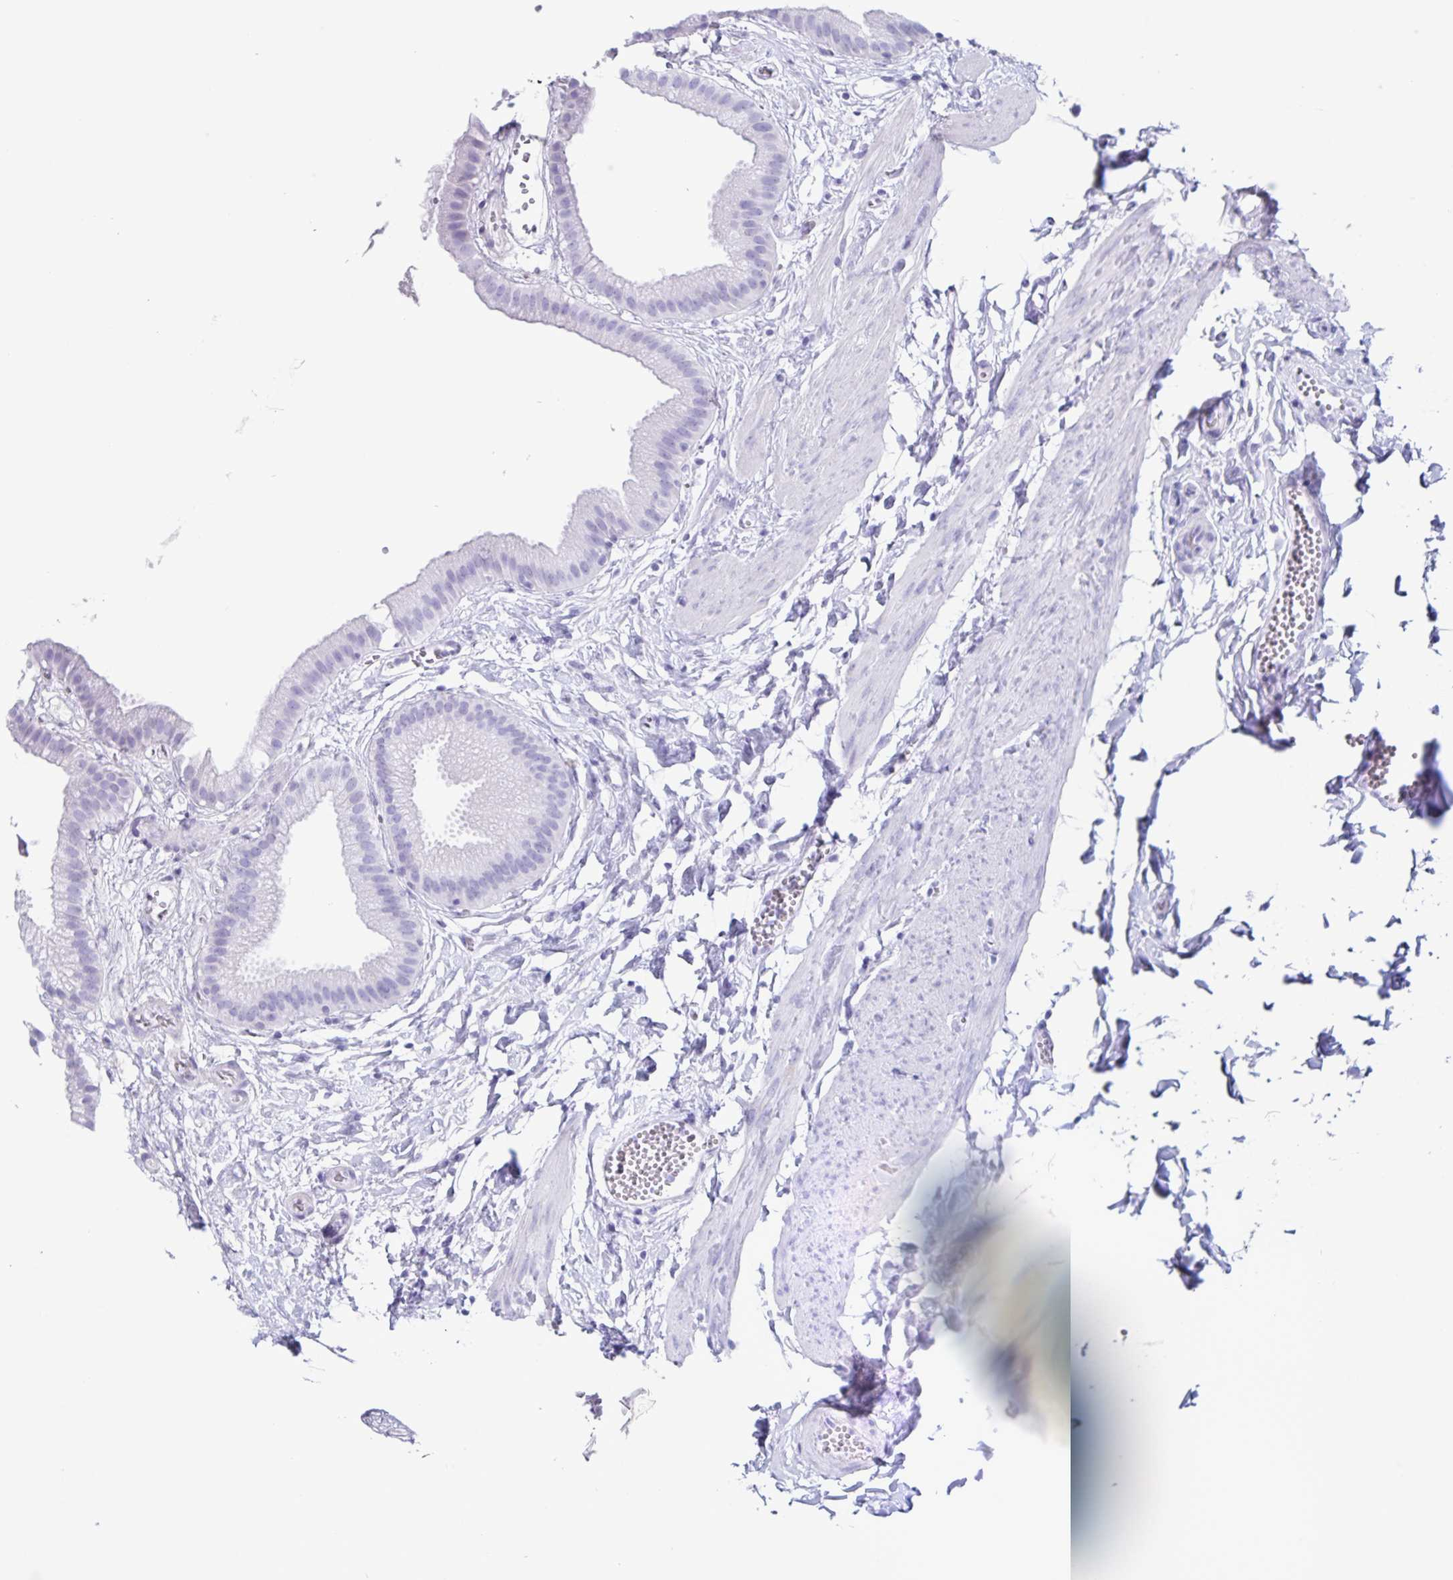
{"staining": {"intensity": "negative", "quantity": "none", "location": "none"}, "tissue": "gallbladder", "cell_type": "Glandular cells", "image_type": "normal", "snomed": [{"axis": "morphology", "description": "Normal tissue, NOS"}, {"axis": "topography", "description": "Gallbladder"}], "caption": "Immunohistochemical staining of normal gallbladder reveals no significant staining in glandular cells.", "gene": "C12orf56", "patient": {"sex": "female", "age": 63}}